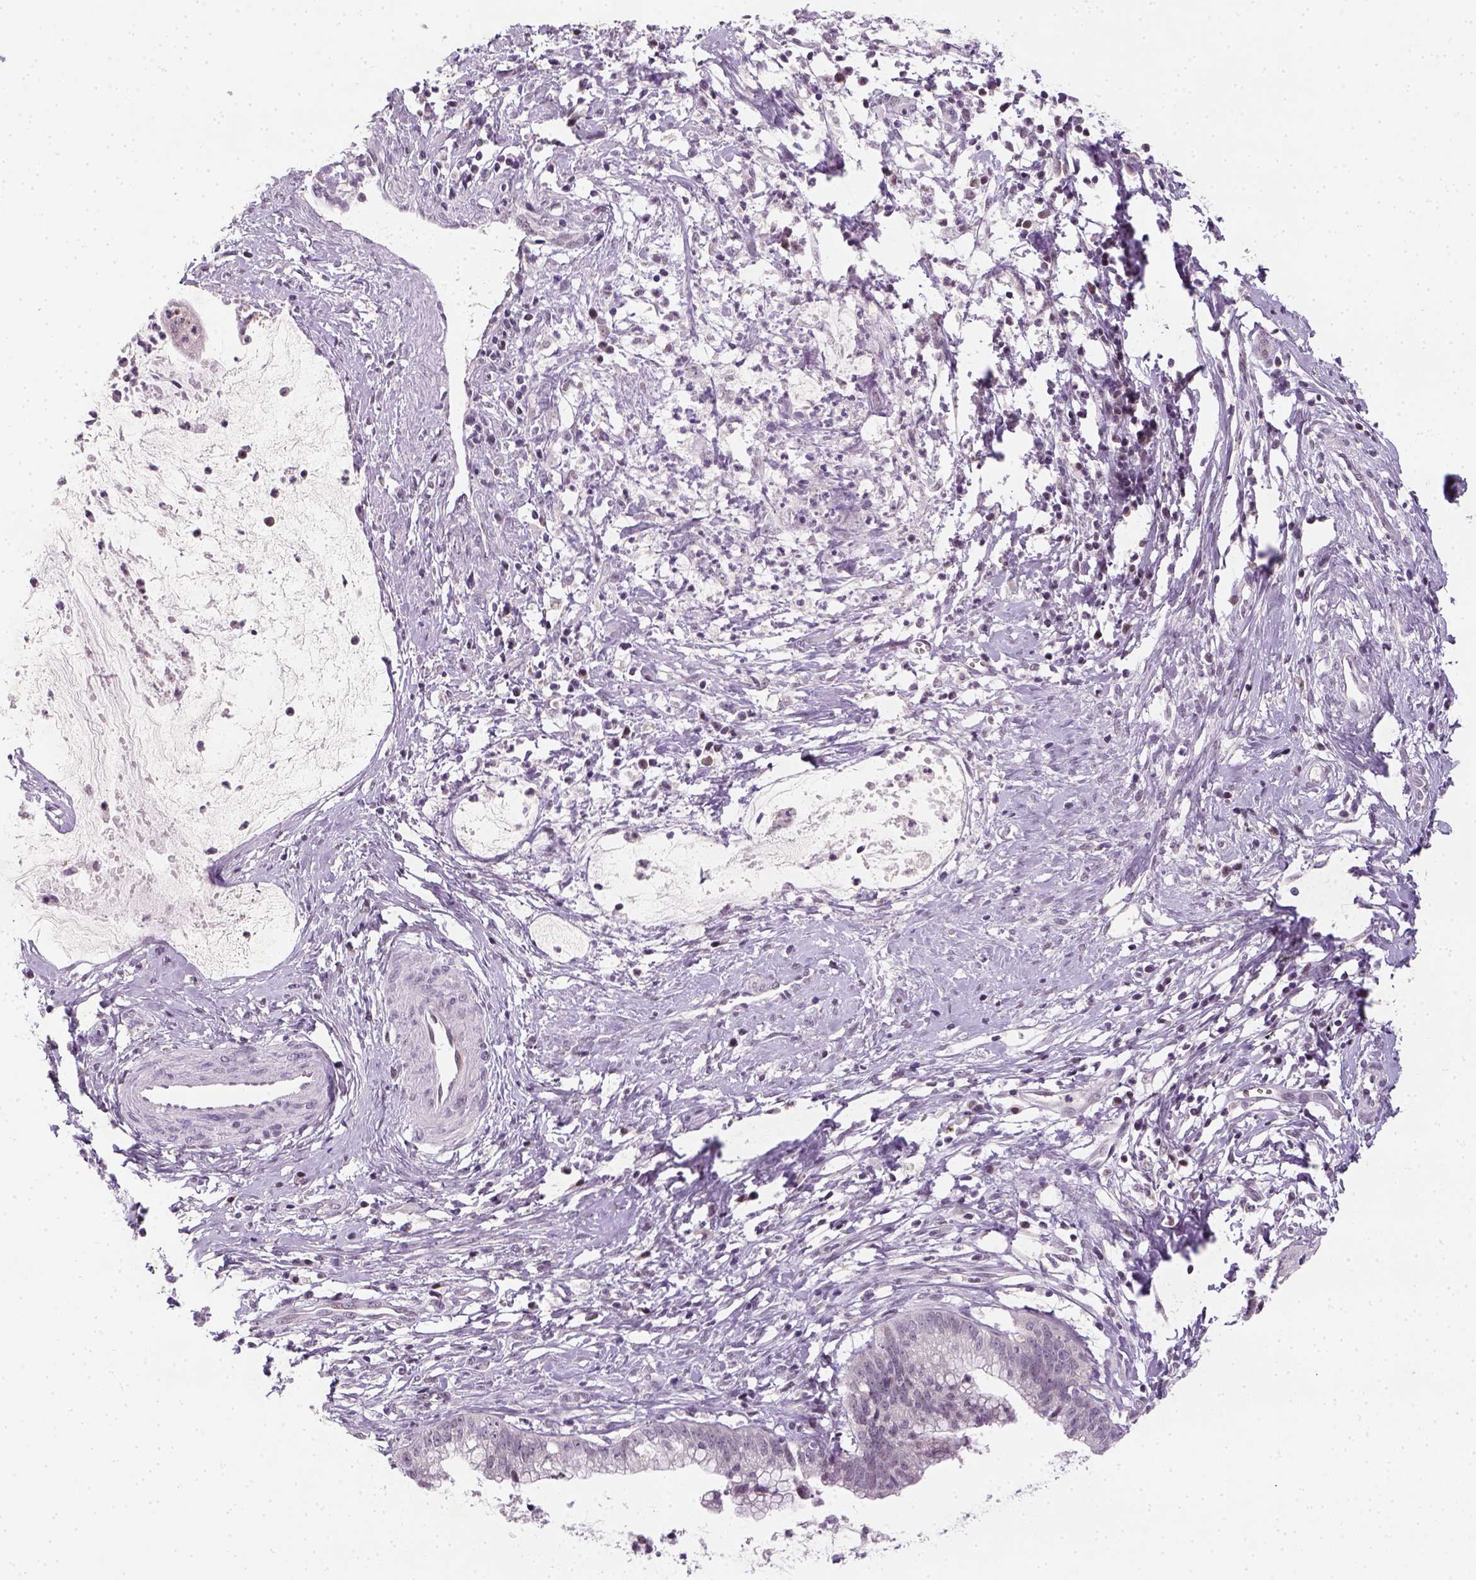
{"staining": {"intensity": "negative", "quantity": "none", "location": "none"}, "tissue": "cervical cancer", "cell_type": "Tumor cells", "image_type": "cancer", "snomed": [{"axis": "morphology", "description": "Normal tissue, NOS"}, {"axis": "morphology", "description": "Adenocarcinoma, NOS"}, {"axis": "topography", "description": "Cervix"}], "caption": "DAB (3,3'-diaminobenzidine) immunohistochemical staining of human cervical cancer demonstrates no significant staining in tumor cells. Nuclei are stained in blue.", "gene": "MAGEB3", "patient": {"sex": "female", "age": 38}}